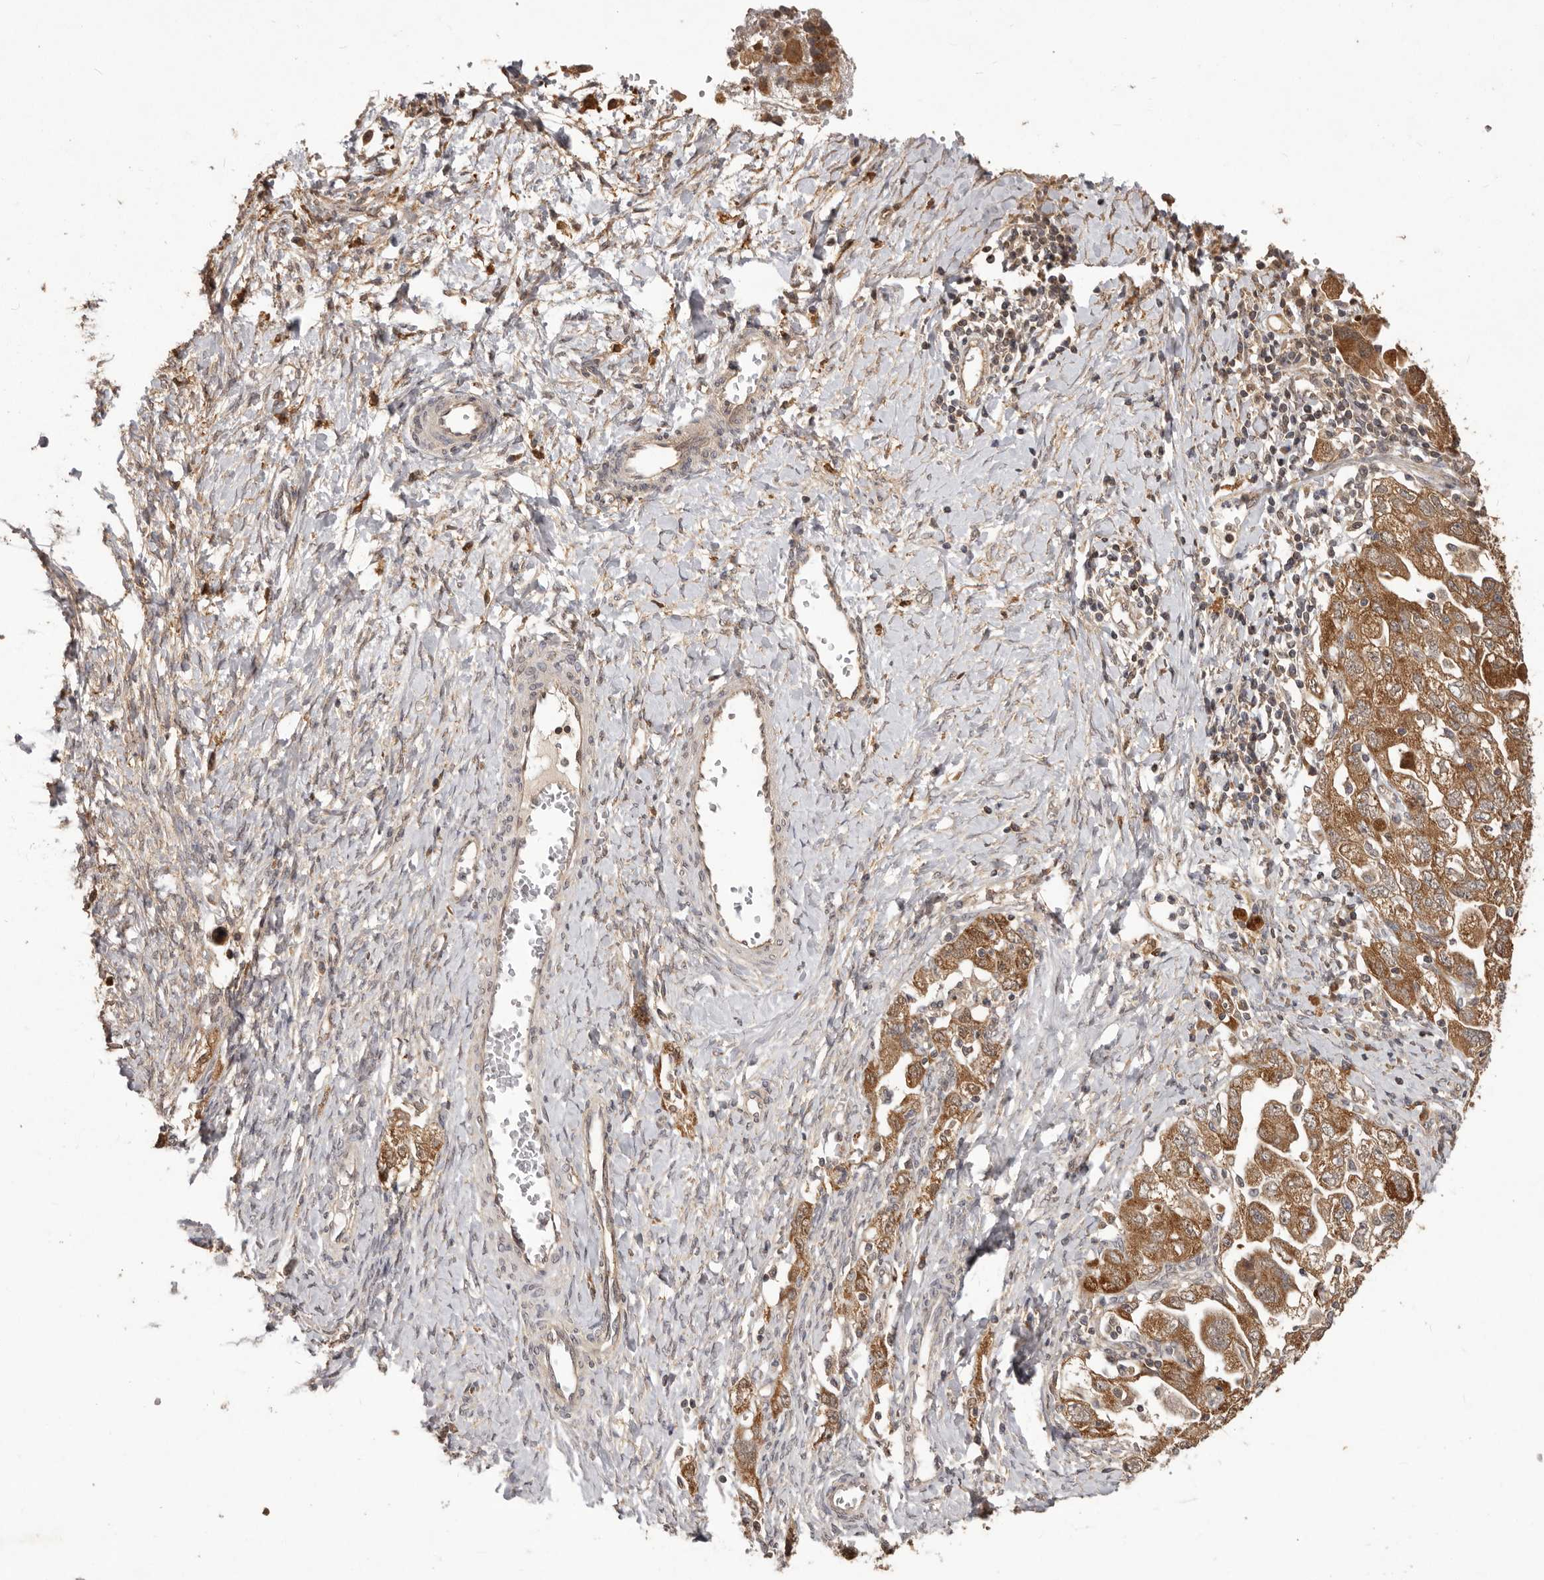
{"staining": {"intensity": "strong", "quantity": ">75%", "location": "cytoplasmic/membranous"}, "tissue": "ovarian cancer", "cell_type": "Tumor cells", "image_type": "cancer", "snomed": [{"axis": "morphology", "description": "Carcinoma, NOS"}, {"axis": "morphology", "description": "Cystadenocarcinoma, serous, NOS"}, {"axis": "topography", "description": "Ovary"}], "caption": "Tumor cells show strong cytoplasmic/membranous positivity in about >75% of cells in serous cystadenocarcinoma (ovarian). The staining was performed using DAB (3,3'-diaminobenzidine), with brown indicating positive protein expression. Nuclei are stained blue with hematoxylin.", "gene": "MTO1", "patient": {"sex": "female", "age": 69}}